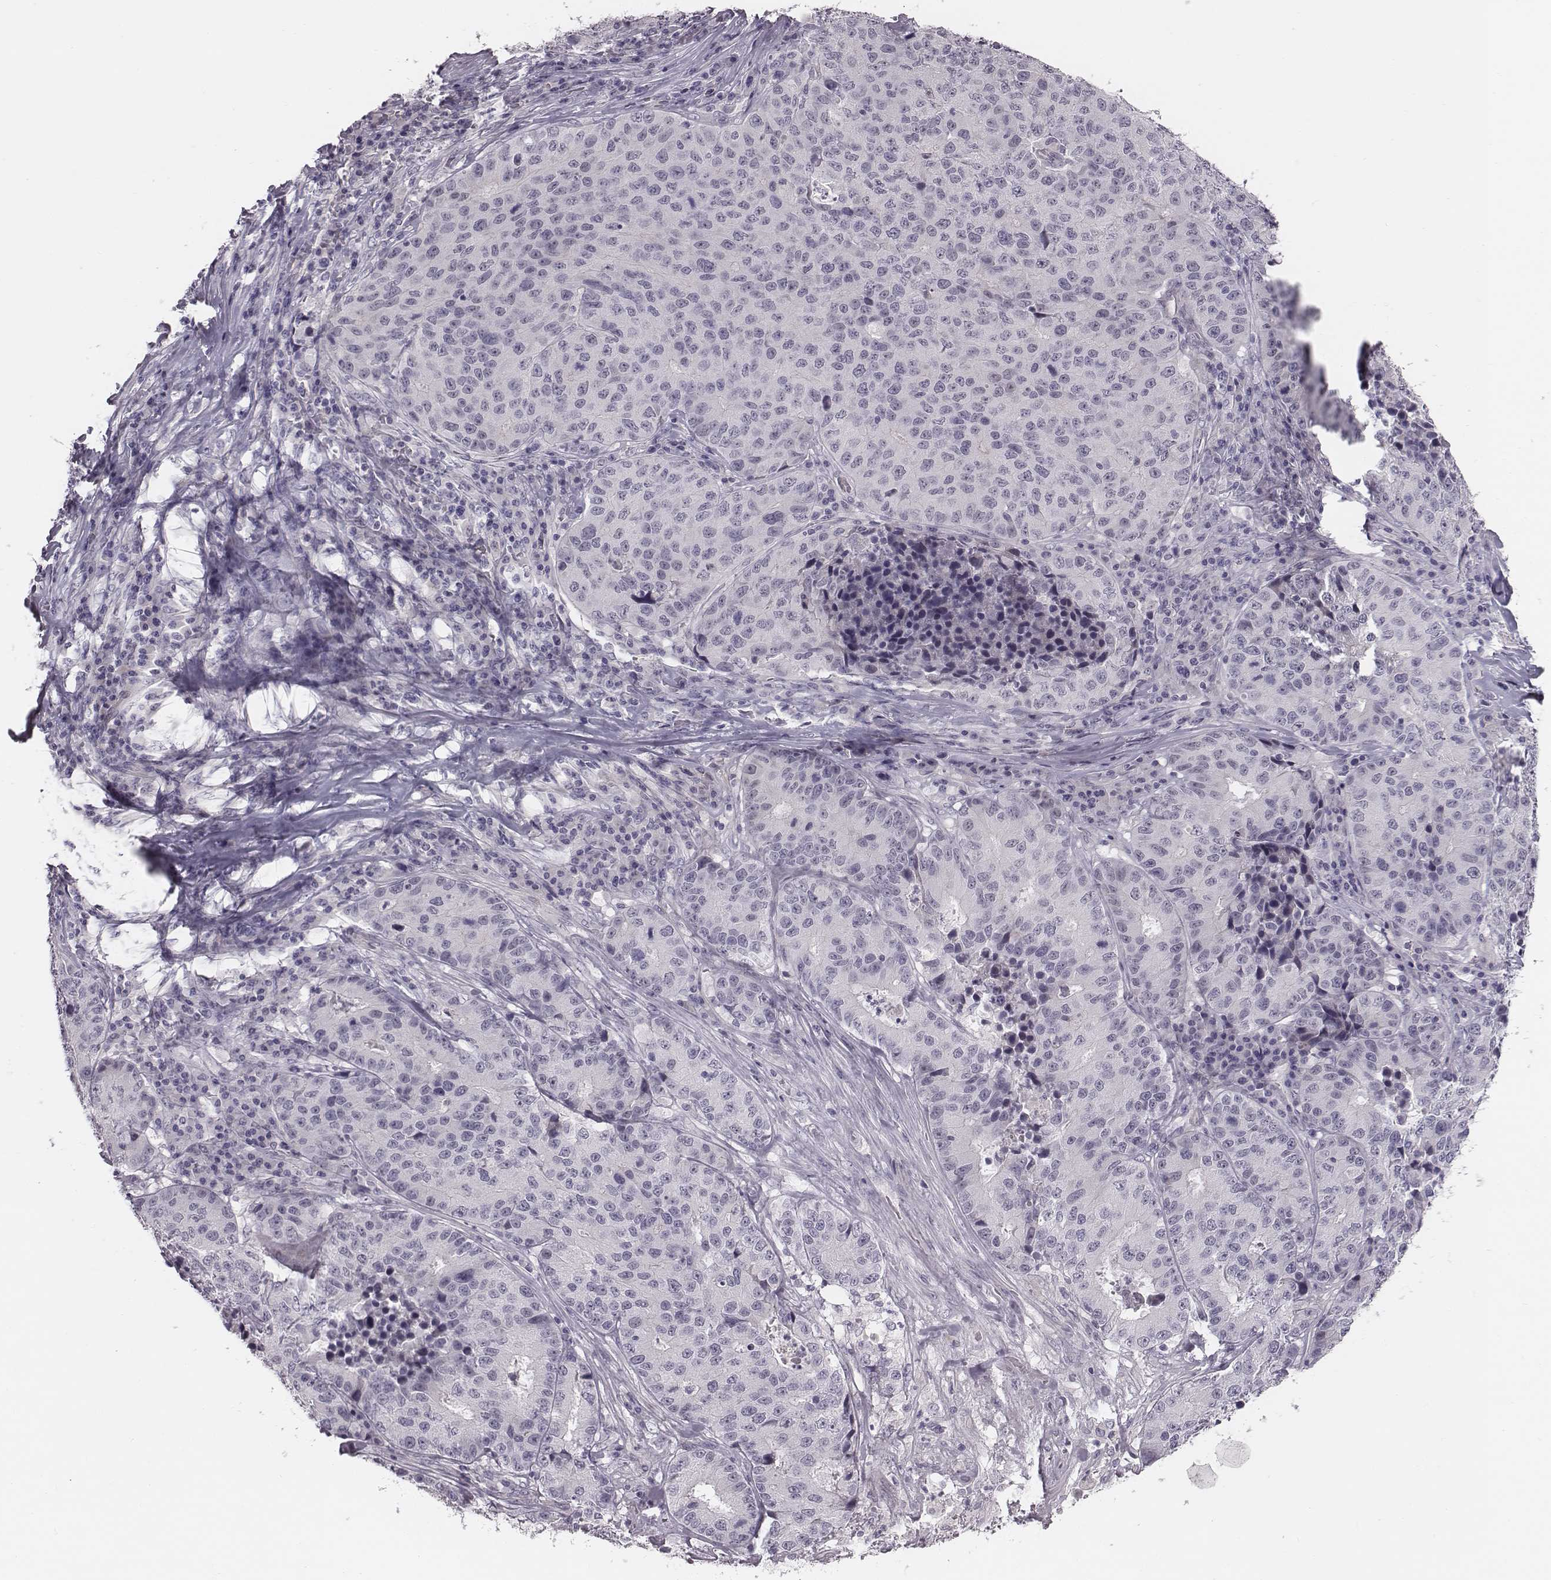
{"staining": {"intensity": "negative", "quantity": "none", "location": "none"}, "tissue": "stomach cancer", "cell_type": "Tumor cells", "image_type": "cancer", "snomed": [{"axis": "morphology", "description": "Adenocarcinoma, NOS"}, {"axis": "topography", "description": "Stomach"}], "caption": "This is an IHC photomicrograph of stomach adenocarcinoma. There is no expression in tumor cells.", "gene": "CACNG4", "patient": {"sex": "male", "age": 71}}